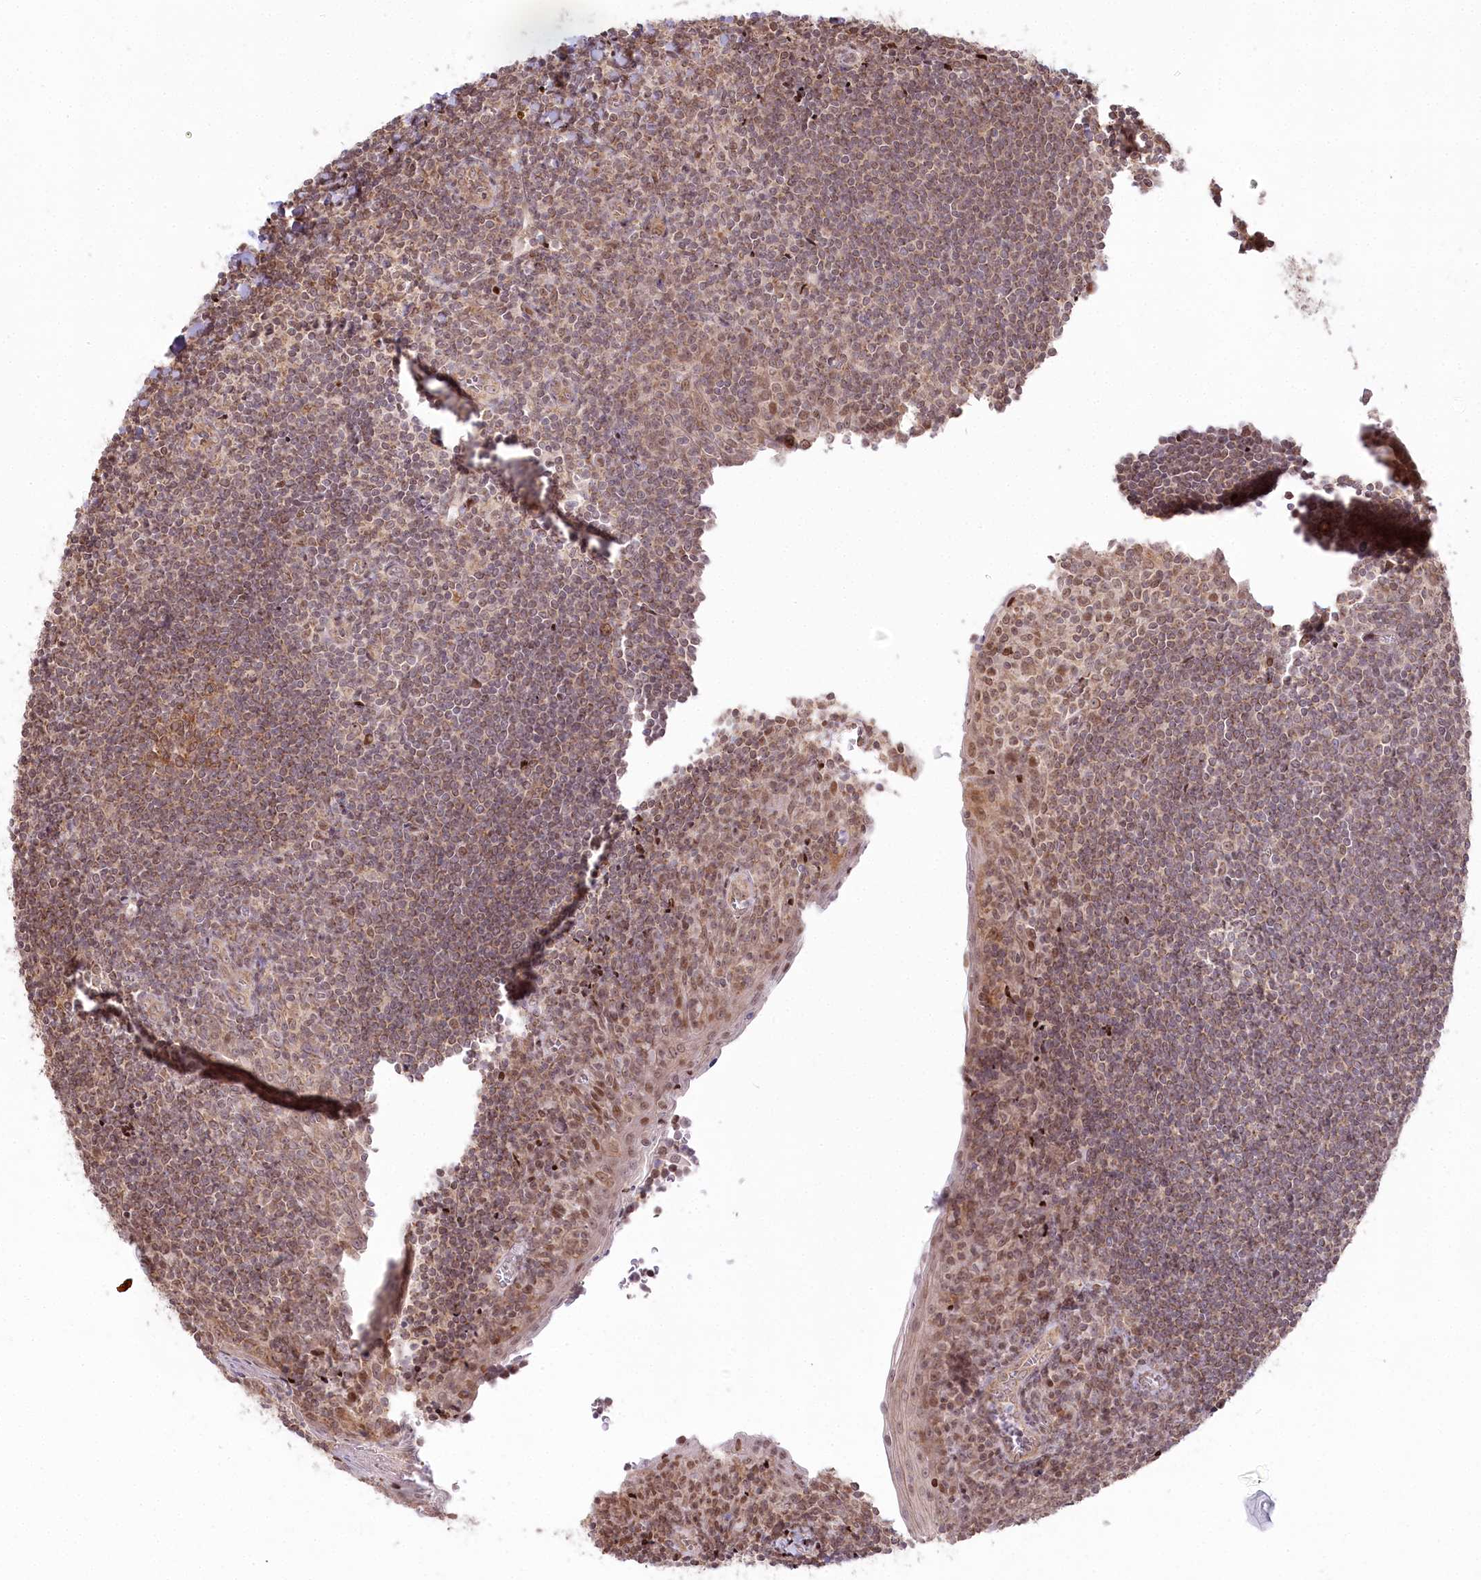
{"staining": {"intensity": "moderate", "quantity": ">75%", "location": "cytoplasmic/membranous"}, "tissue": "tonsil", "cell_type": "Germinal center cells", "image_type": "normal", "snomed": [{"axis": "morphology", "description": "Normal tissue, NOS"}, {"axis": "topography", "description": "Tonsil"}], "caption": "Protein analysis of unremarkable tonsil reveals moderate cytoplasmic/membranous expression in approximately >75% of germinal center cells. (Stains: DAB (3,3'-diaminobenzidine) in brown, nuclei in blue, Microscopy: brightfield microscopy at high magnification).", "gene": "PYURF", "patient": {"sex": "male", "age": 27}}